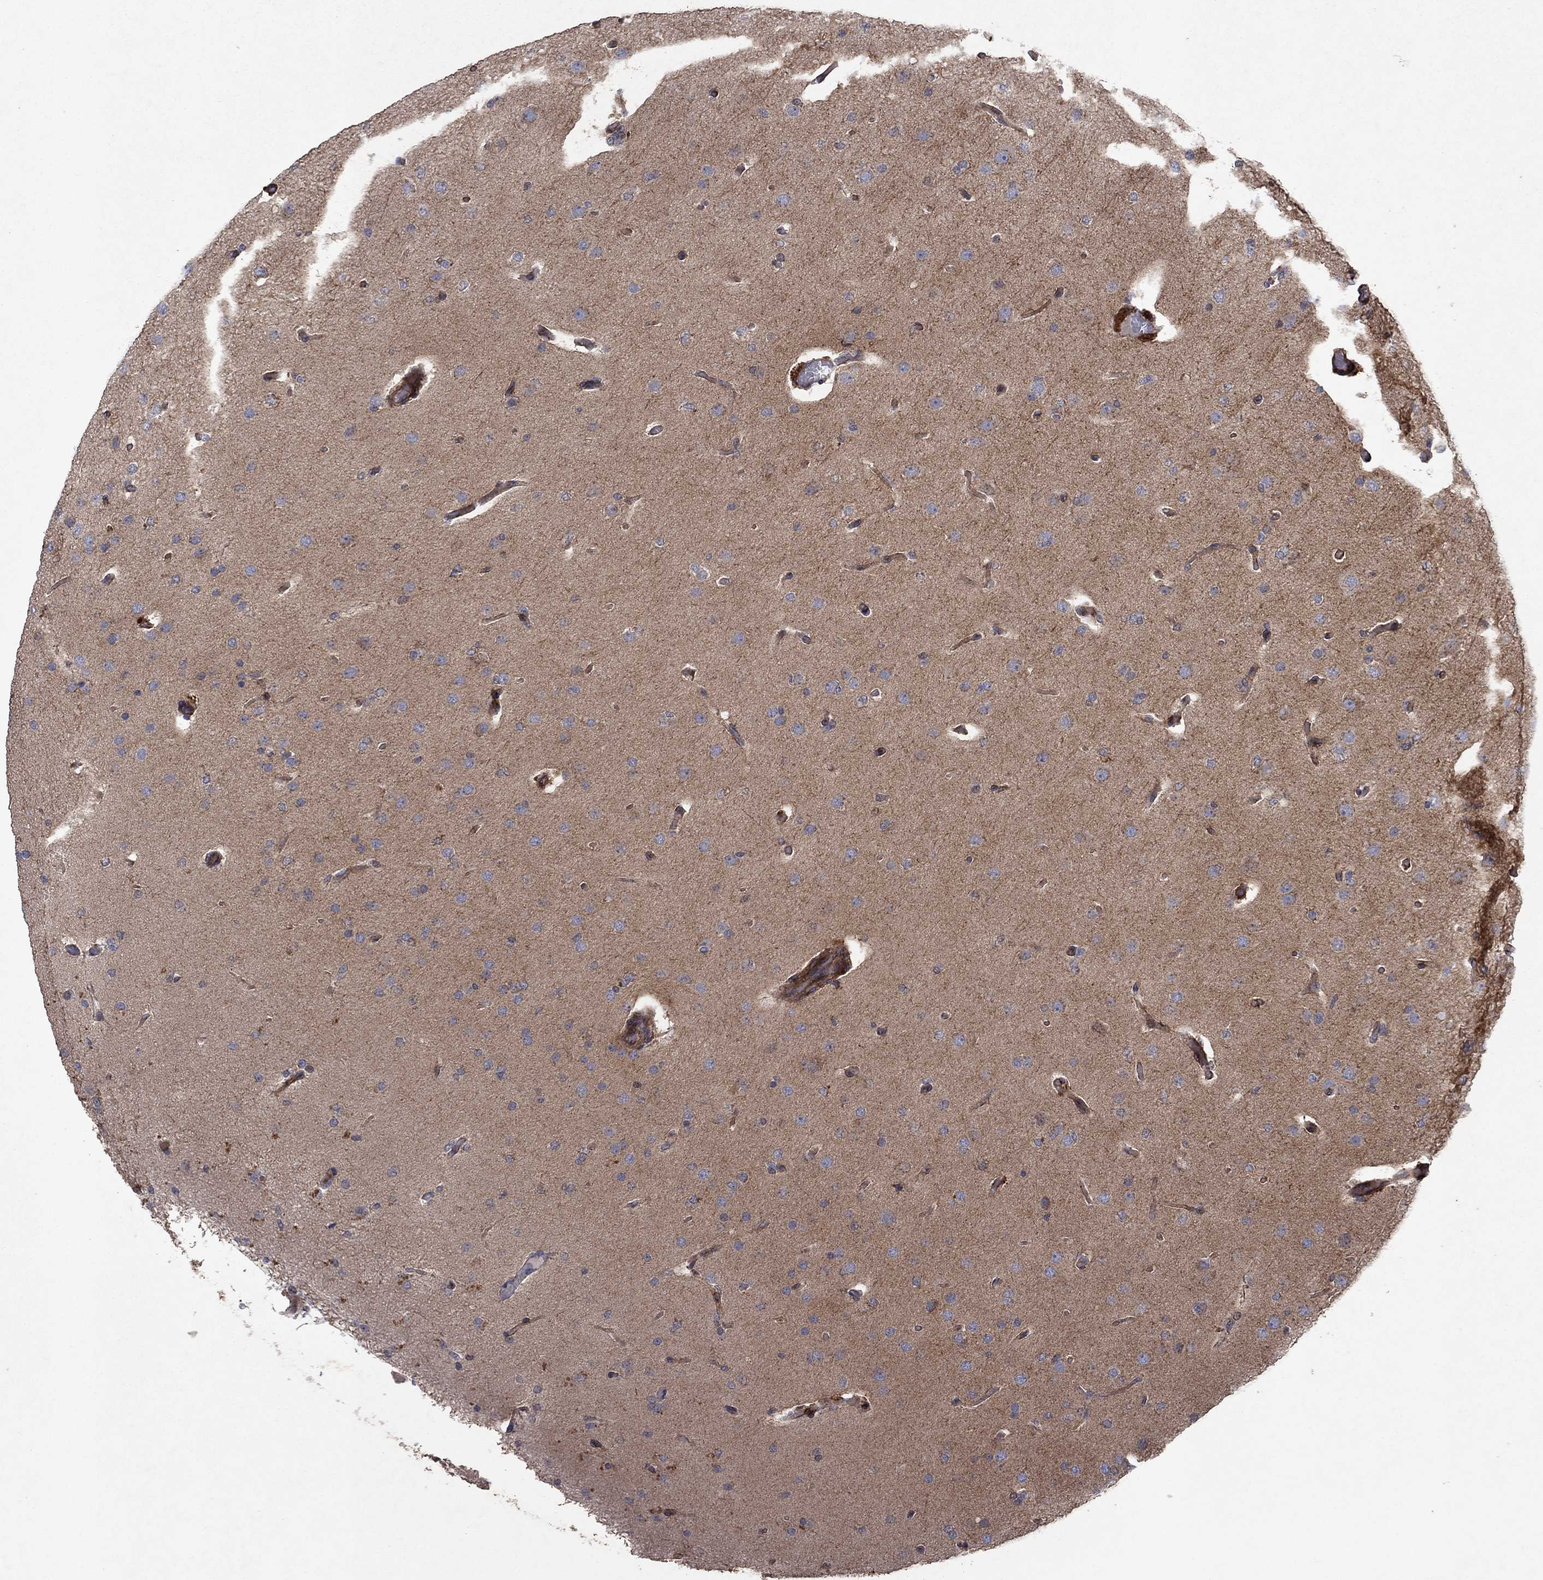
{"staining": {"intensity": "negative", "quantity": "none", "location": "none"}, "tissue": "glioma", "cell_type": "Tumor cells", "image_type": "cancer", "snomed": [{"axis": "morphology", "description": "Glioma, malignant, Low grade"}, {"axis": "topography", "description": "Brain"}], "caption": "IHC image of neoplastic tissue: low-grade glioma (malignant) stained with DAB (3,3'-diaminobenzidine) reveals no significant protein positivity in tumor cells. The staining was performed using DAB to visualize the protein expression in brown, while the nuclei were stained in blue with hematoxylin (Magnification: 20x).", "gene": "FRG1", "patient": {"sex": "male", "age": 41}}